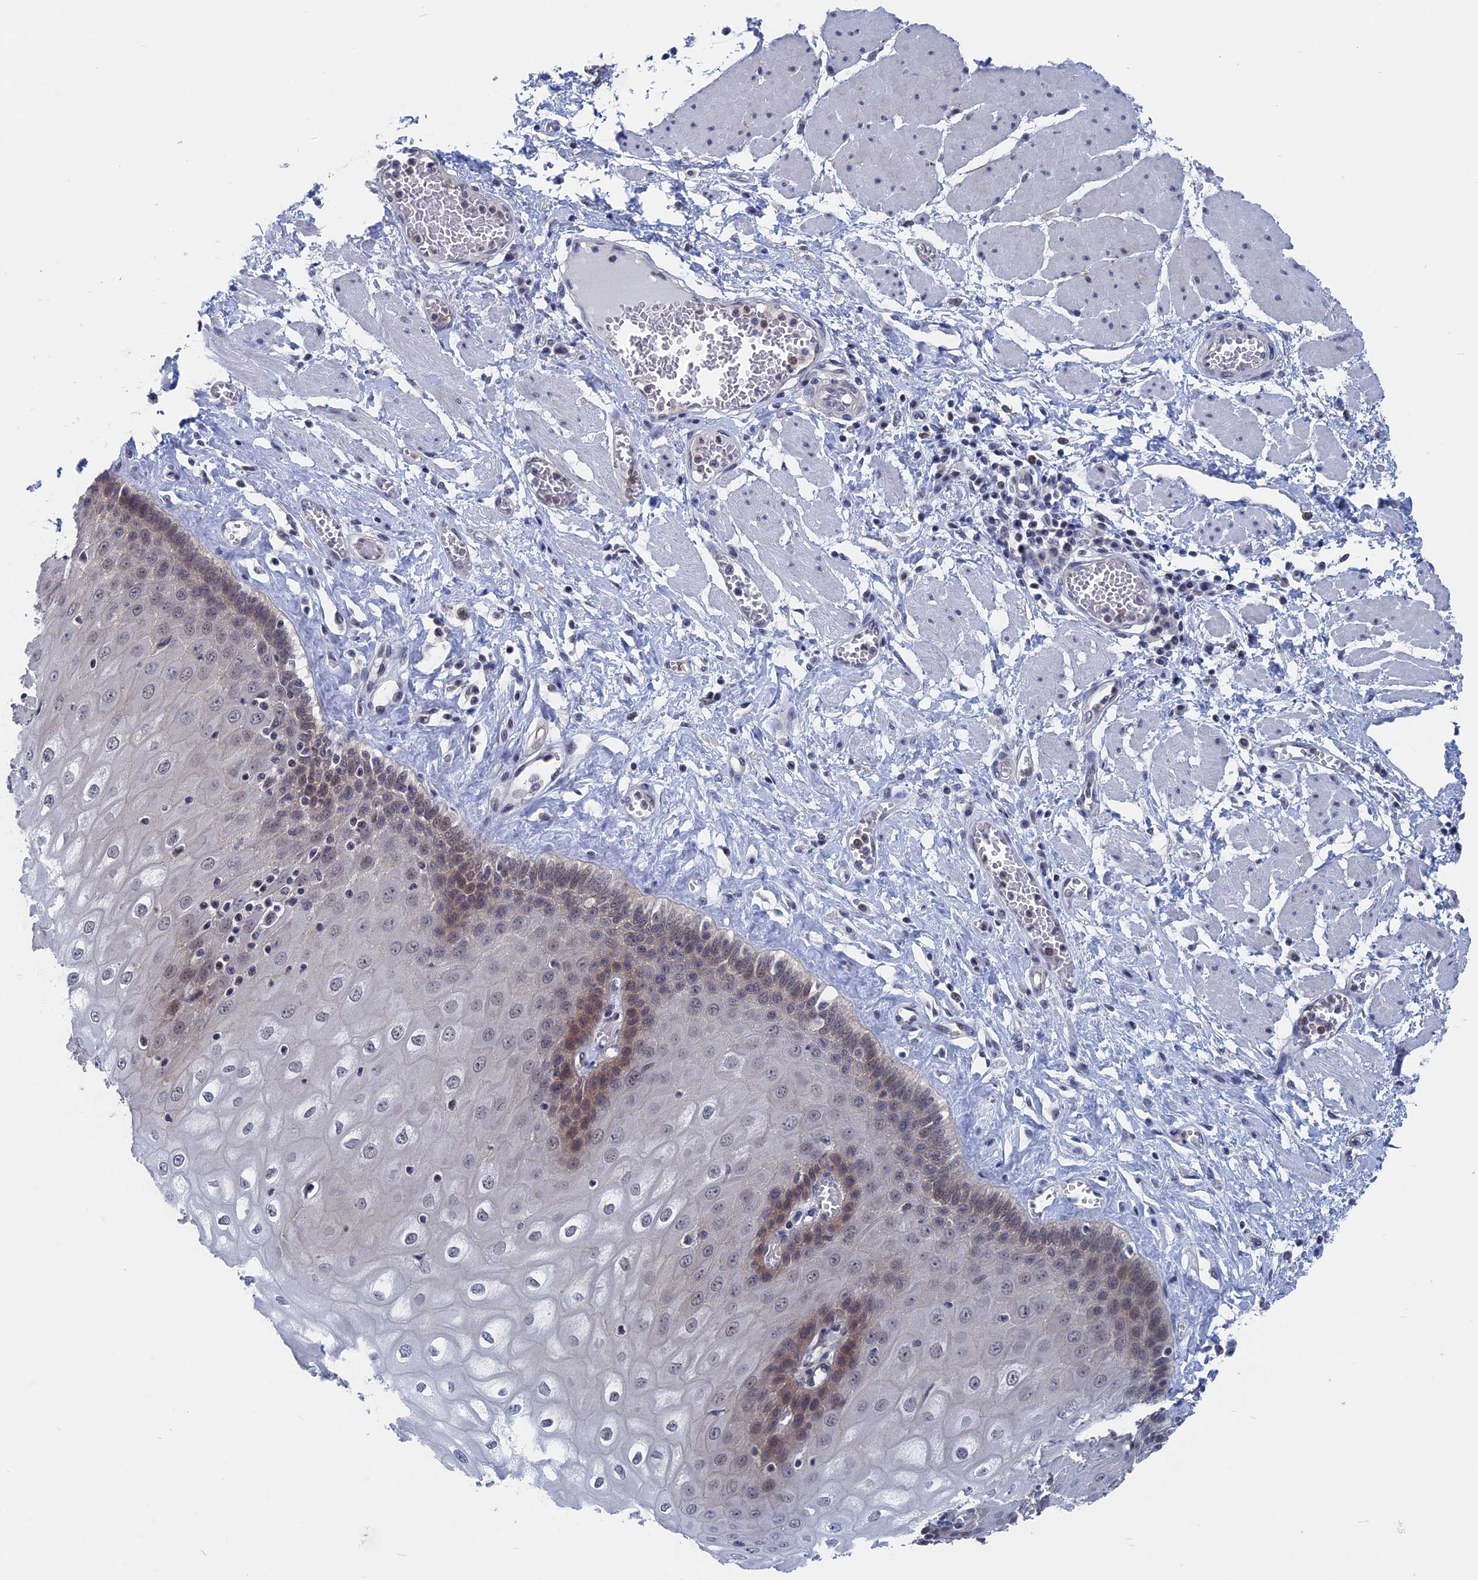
{"staining": {"intensity": "weak", "quantity": "25%-75%", "location": "cytoplasmic/membranous"}, "tissue": "esophagus", "cell_type": "Squamous epithelial cells", "image_type": "normal", "snomed": [{"axis": "morphology", "description": "Normal tissue, NOS"}, {"axis": "topography", "description": "Esophagus"}], "caption": "Benign esophagus reveals weak cytoplasmic/membranous positivity in about 25%-75% of squamous epithelial cells.", "gene": "MARCHF3", "patient": {"sex": "male", "age": 60}}